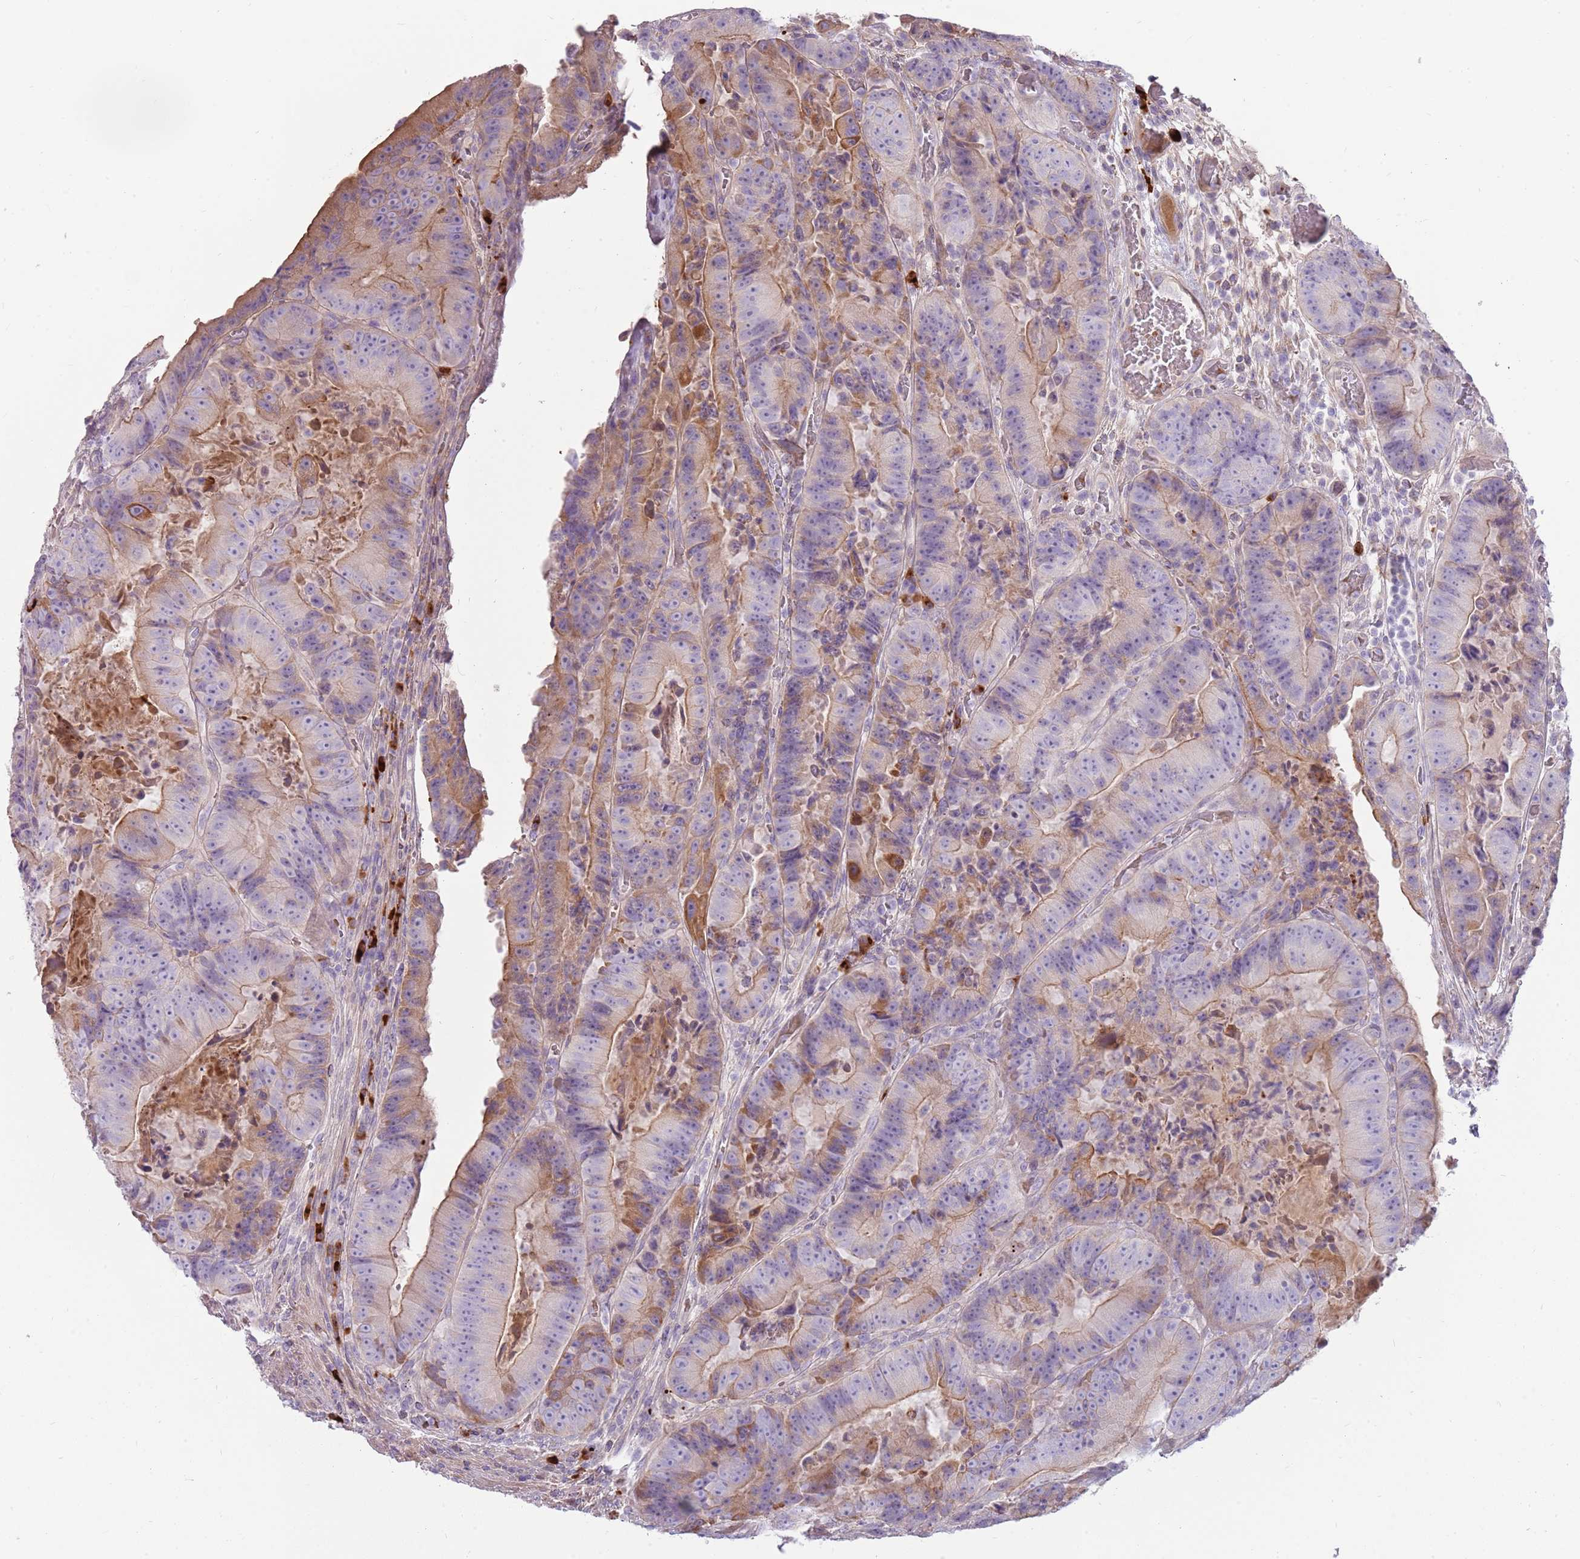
{"staining": {"intensity": "moderate", "quantity": "<25%", "location": "cytoplasmic/membranous"}, "tissue": "colorectal cancer", "cell_type": "Tumor cells", "image_type": "cancer", "snomed": [{"axis": "morphology", "description": "Adenocarcinoma, NOS"}, {"axis": "topography", "description": "Colon"}], "caption": "Tumor cells exhibit low levels of moderate cytoplasmic/membranous staining in about <25% of cells in human colorectal cancer (adenocarcinoma). (DAB (3,3'-diaminobenzidine) IHC, brown staining for protein, blue staining for nuclei).", "gene": "MCUB", "patient": {"sex": "female", "age": 86}}